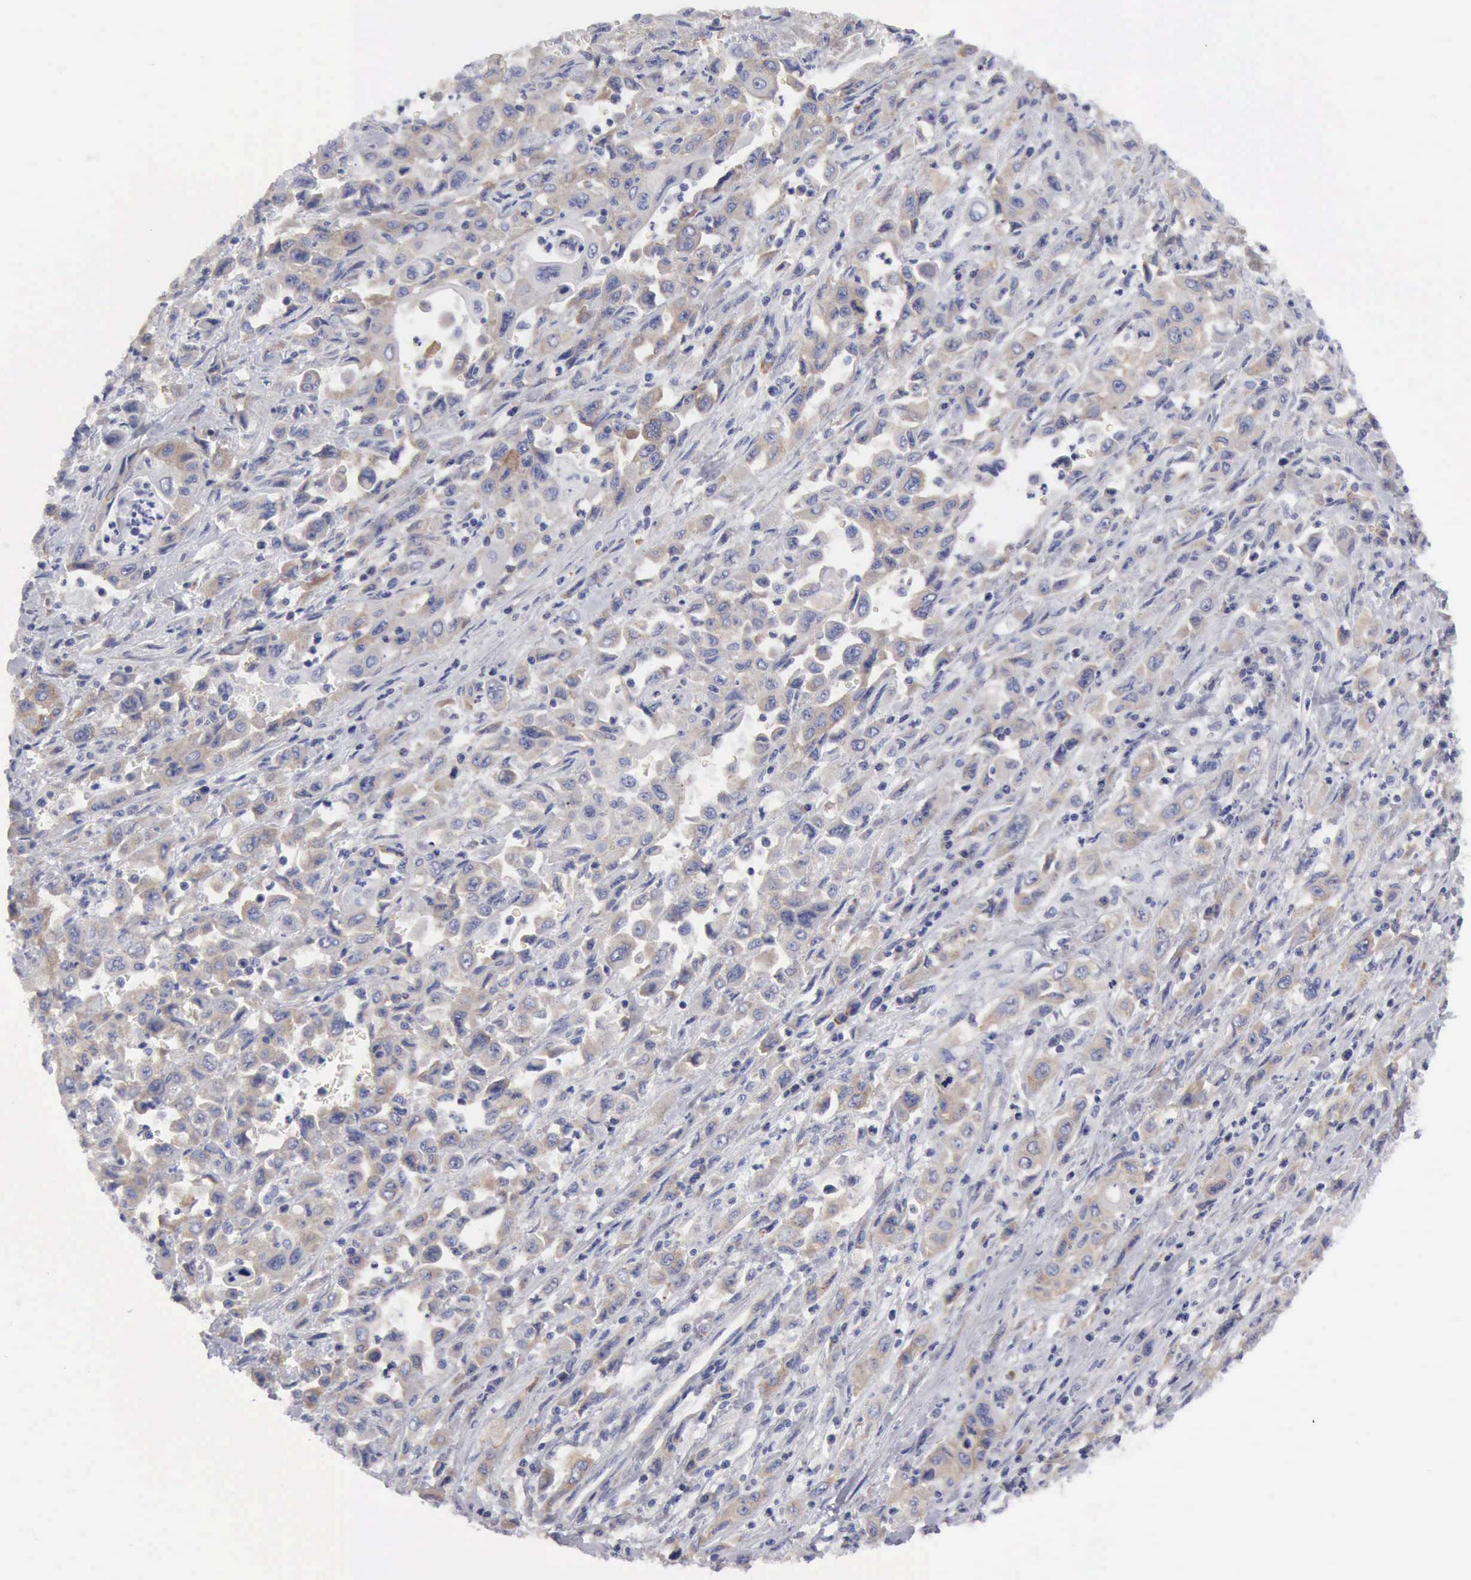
{"staining": {"intensity": "negative", "quantity": "none", "location": "none"}, "tissue": "pancreatic cancer", "cell_type": "Tumor cells", "image_type": "cancer", "snomed": [{"axis": "morphology", "description": "Adenocarcinoma, NOS"}, {"axis": "topography", "description": "Pancreas"}], "caption": "A high-resolution histopathology image shows immunohistochemistry (IHC) staining of pancreatic cancer, which demonstrates no significant positivity in tumor cells.", "gene": "TXLNG", "patient": {"sex": "male", "age": 70}}